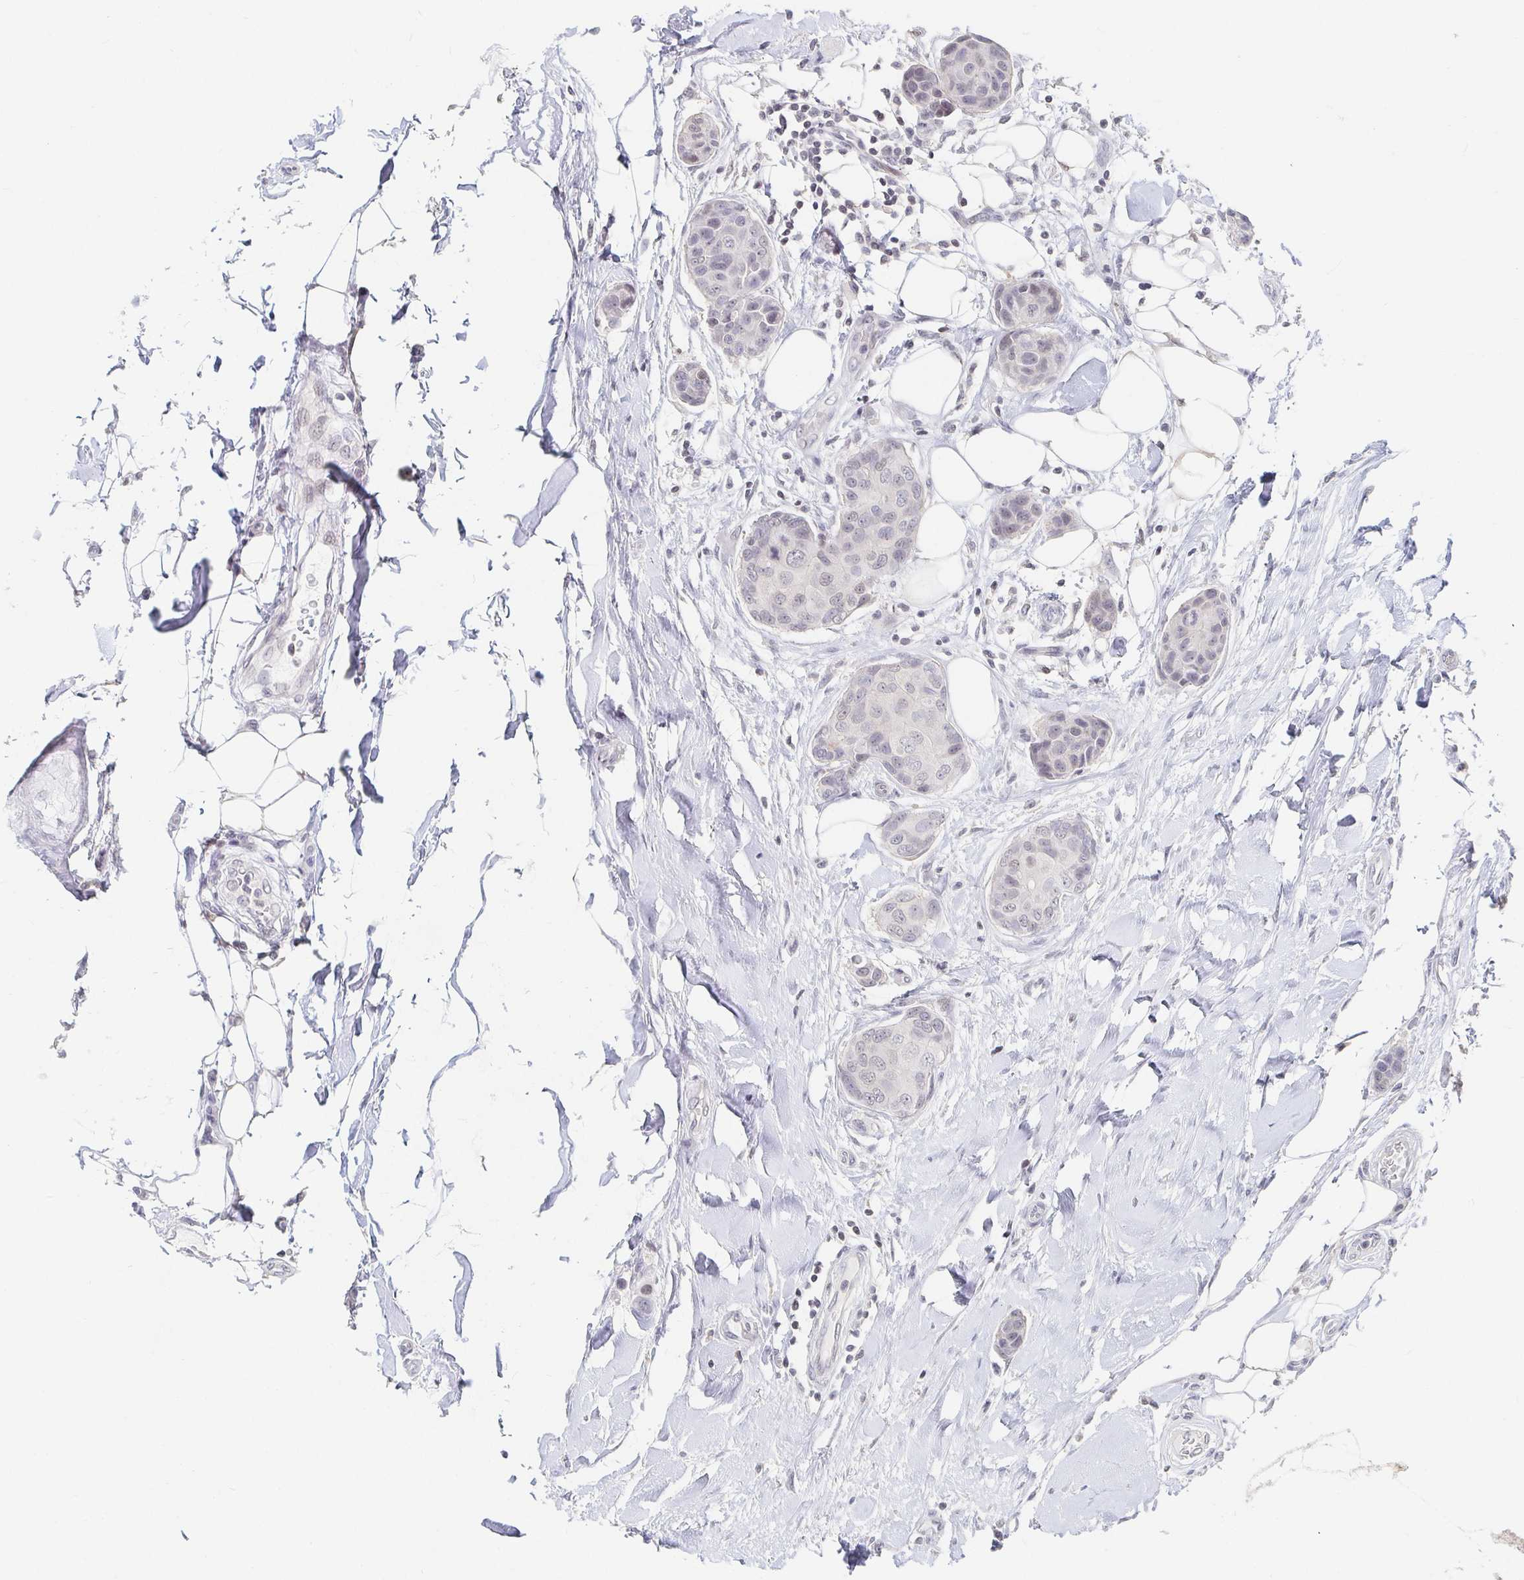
{"staining": {"intensity": "weak", "quantity": "<25%", "location": "nuclear"}, "tissue": "breast cancer", "cell_type": "Tumor cells", "image_type": "cancer", "snomed": [{"axis": "morphology", "description": "Duct carcinoma"}, {"axis": "topography", "description": "Breast"}, {"axis": "topography", "description": "Lymph node"}], "caption": "Micrograph shows no significant protein staining in tumor cells of infiltrating ductal carcinoma (breast).", "gene": "NME9", "patient": {"sex": "female", "age": 80}}